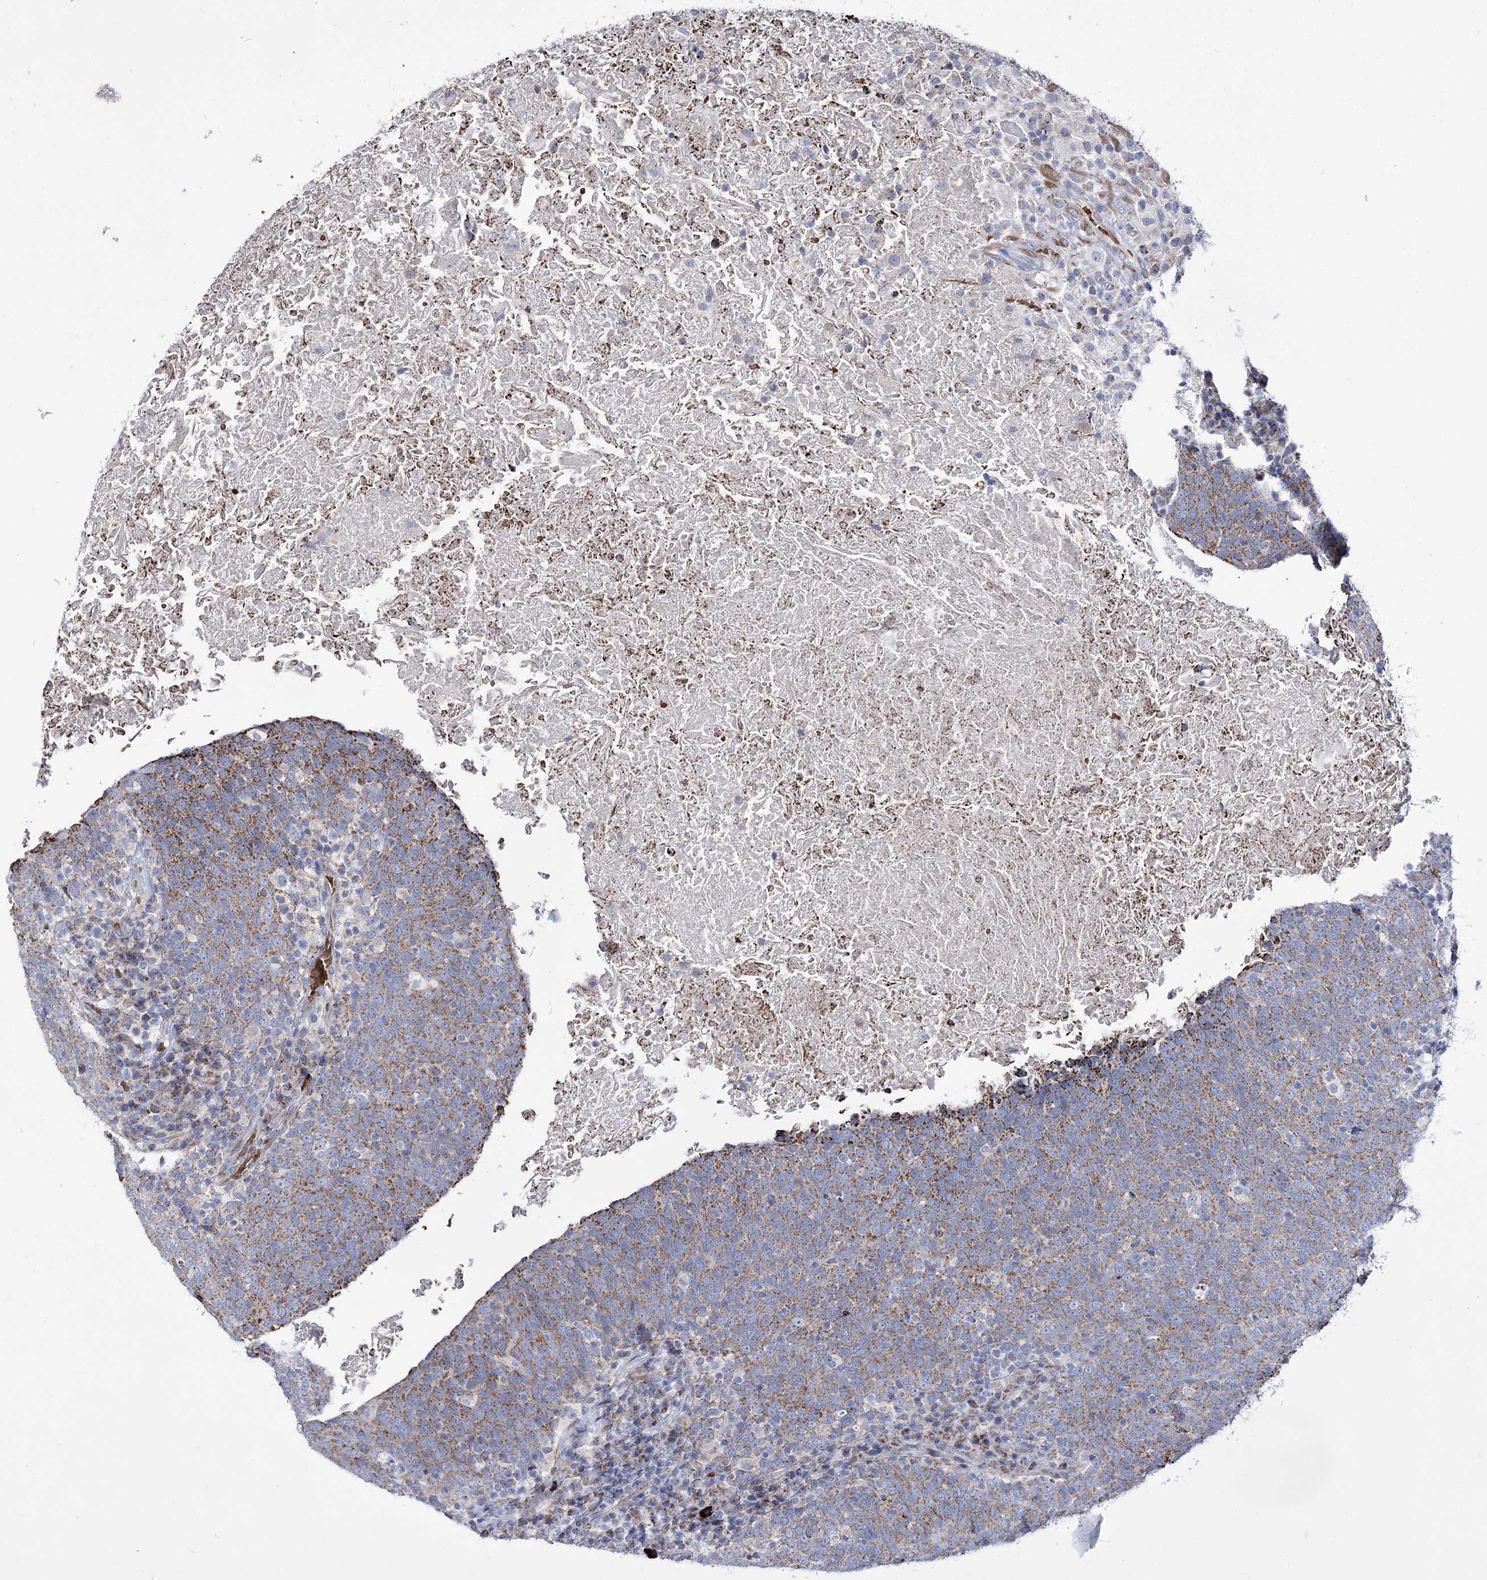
{"staining": {"intensity": "moderate", "quantity": ">75%", "location": "cytoplasmic/membranous"}, "tissue": "head and neck cancer", "cell_type": "Tumor cells", "image_type": "cancer", "snomed": [{"axis": "morphology", "description": "Squamous cell carcinoma, NOS"}, {"axis": "morphology", "description": "Squamous cell carcinoma, metastatic, NOS"}, {"axis": "topography", "description": "Lymph node"}, {"axis": "topography", "description": "Head-Neck"}], "caption": "Immunohistochemical staining of human head and neck cancer (squamous cell carcinoma) exhibits medium levels of moderate cytoplasmic/membranous expression in approximately >75% of tumor cells.", "gene": "OSBPL5", "patient": {"sex": "male", "age": 62}}